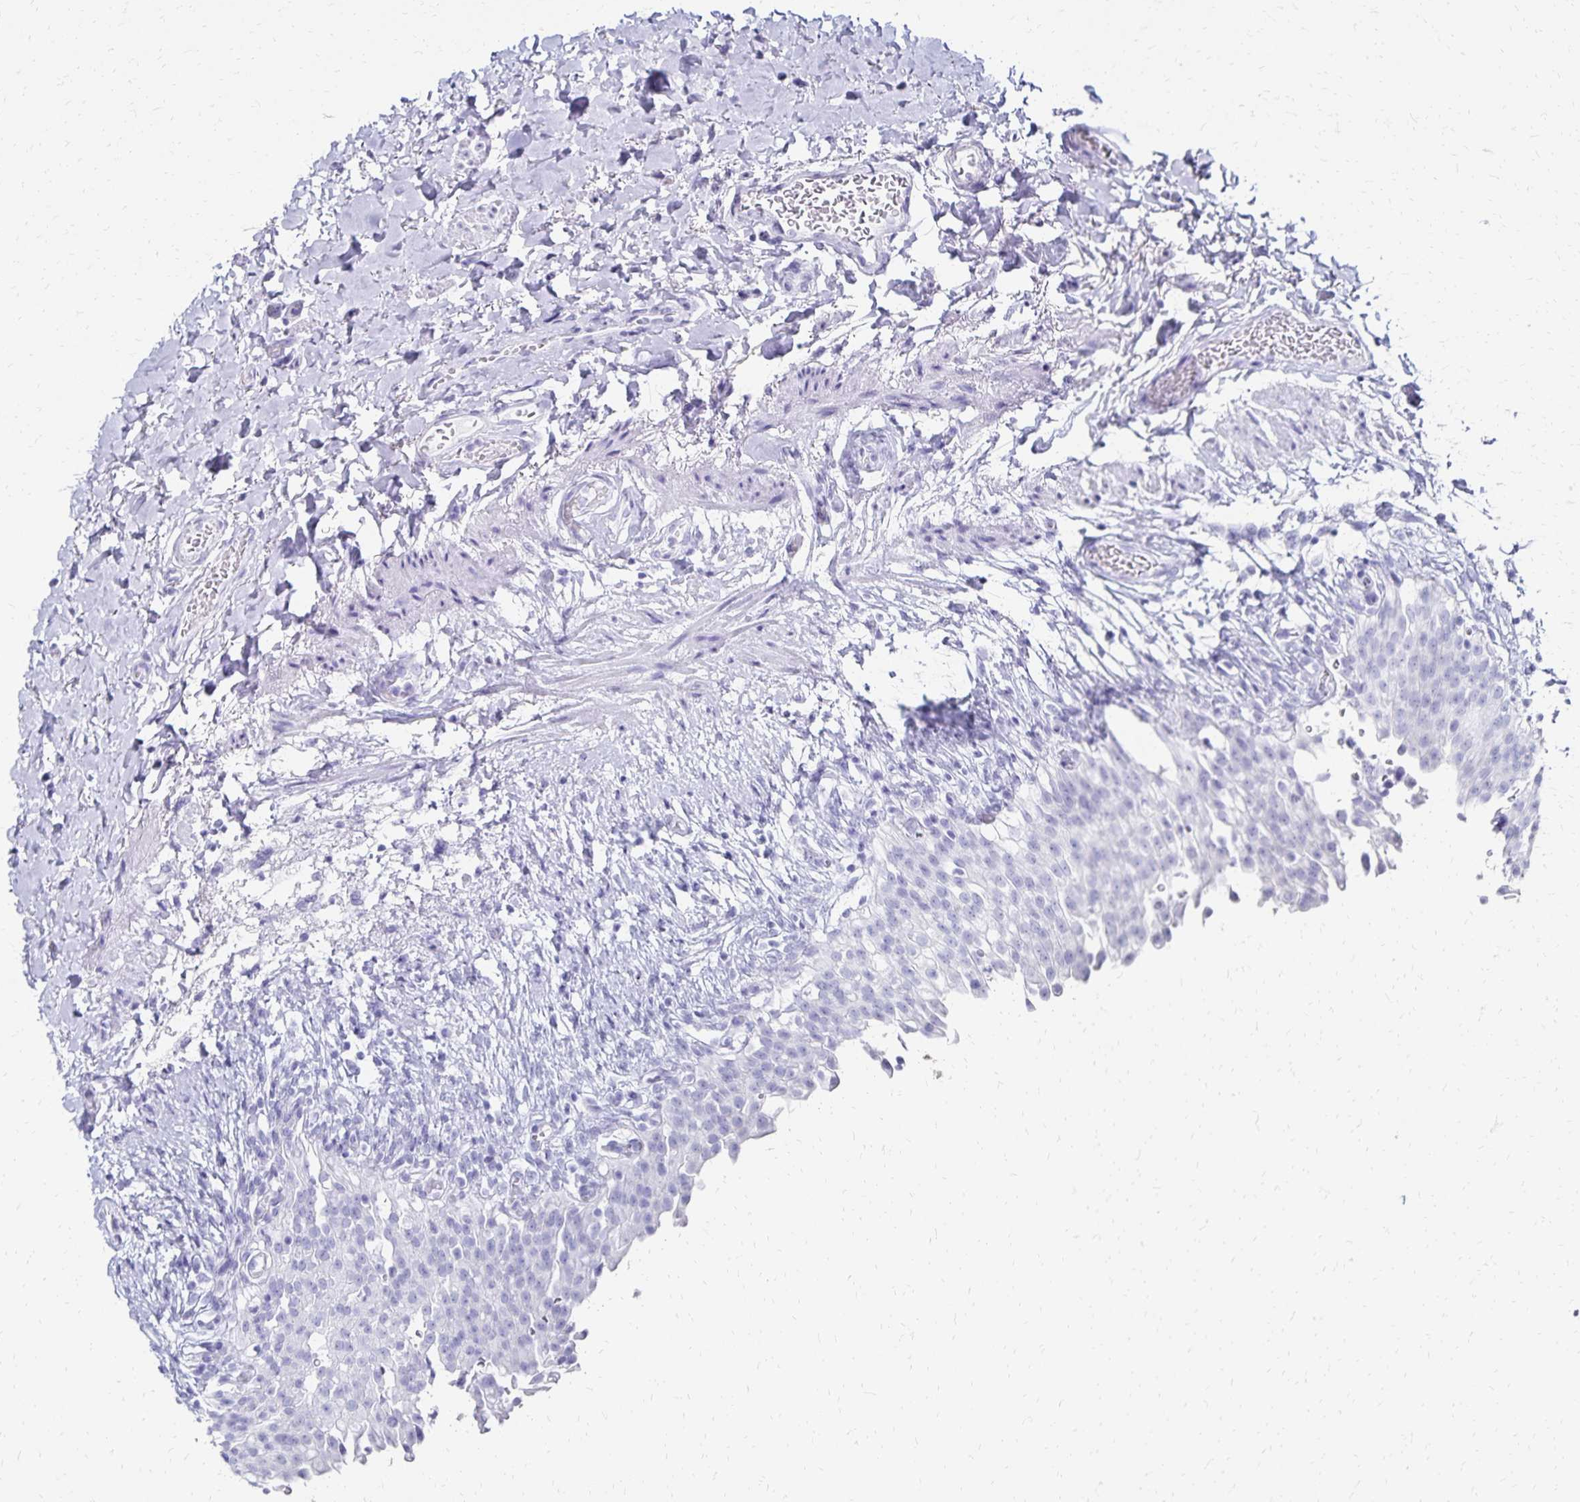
{"staining": {"intensity": "negative", "quantity": "none", "location": "none"}, "tissue": "urinary bladder", "cell_type": "Urothelial cells", "image_type": "normal", "snomed": [{"axis": "morphology", "description": "Normal tissue, NOS"}, {"axis": "topography", "description": "Urinary bladder"}, {"axis": "topography", "description": "Peripheral nerve tissue"}], "caption": "Immunohistochemistry (IHC) image of normal urinary bladder: human urinary bladder stained with DAB (3,3'-diaminobenzidine) demonstrates no significant protein staining in urothelial cells.", "gene": "GIP", "patient": {"sex": "female", "age": 60}}